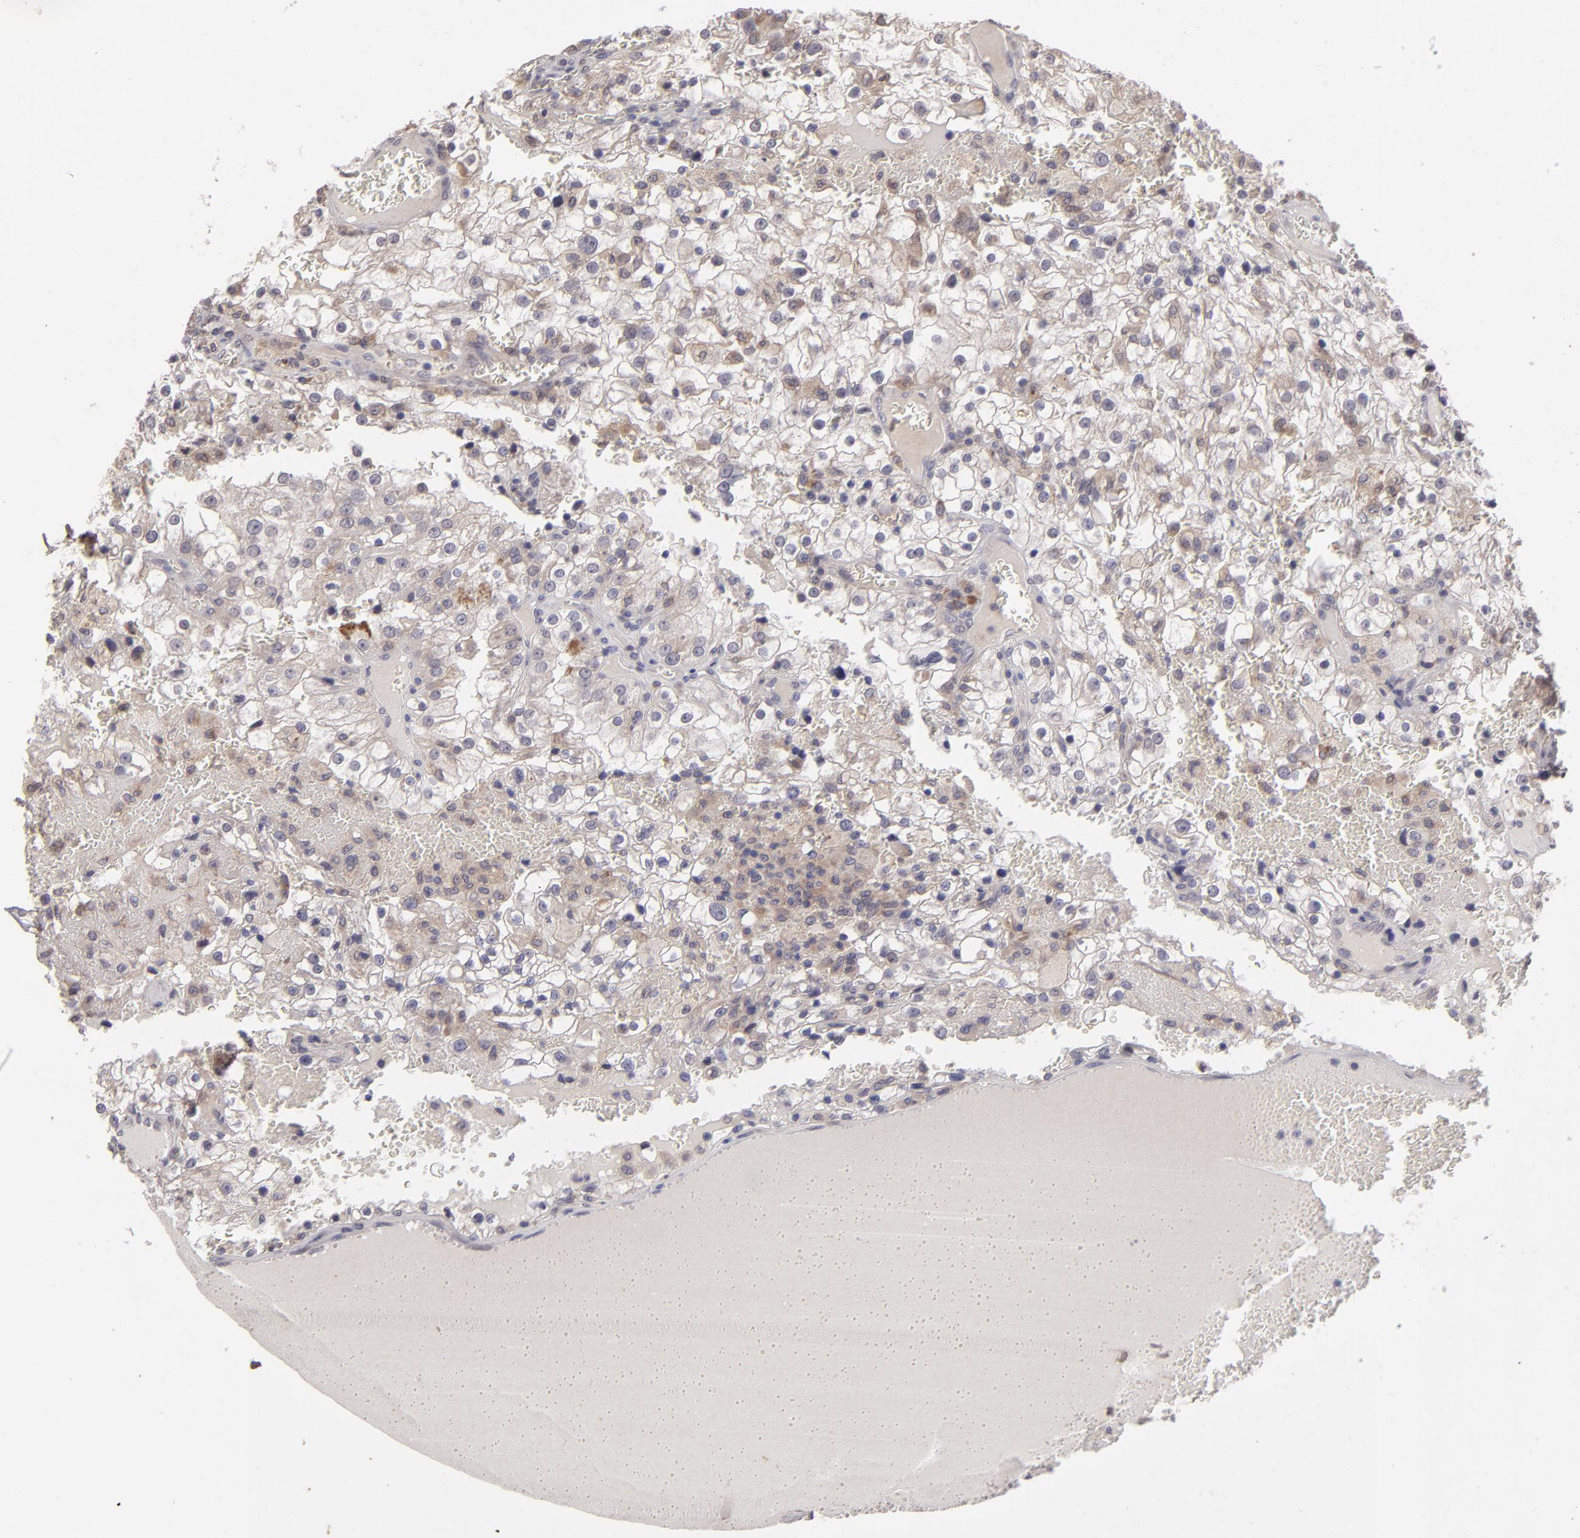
{"staining": {"intensity": "weak", "quantity": ">75%", "location": "cytoplasmic/membranous"}, "tissue": "renal cancer", "cell_type": "Tumor cells", "image_type": "cancer", "snomed": [{"axis": "morphology", "description": "Adenocarcinoma, NOS"}, {"axis": "topography", "description": "Kidney"}], "caption": "This is an image of immunohistochemistry staining of renal cancer (adenocarcinoma), which shows weak positivity in the cytoplasmic/membranous of tumor cells.", "gene": "IL12A", "patient": {"sex": "female", "age": 74}}